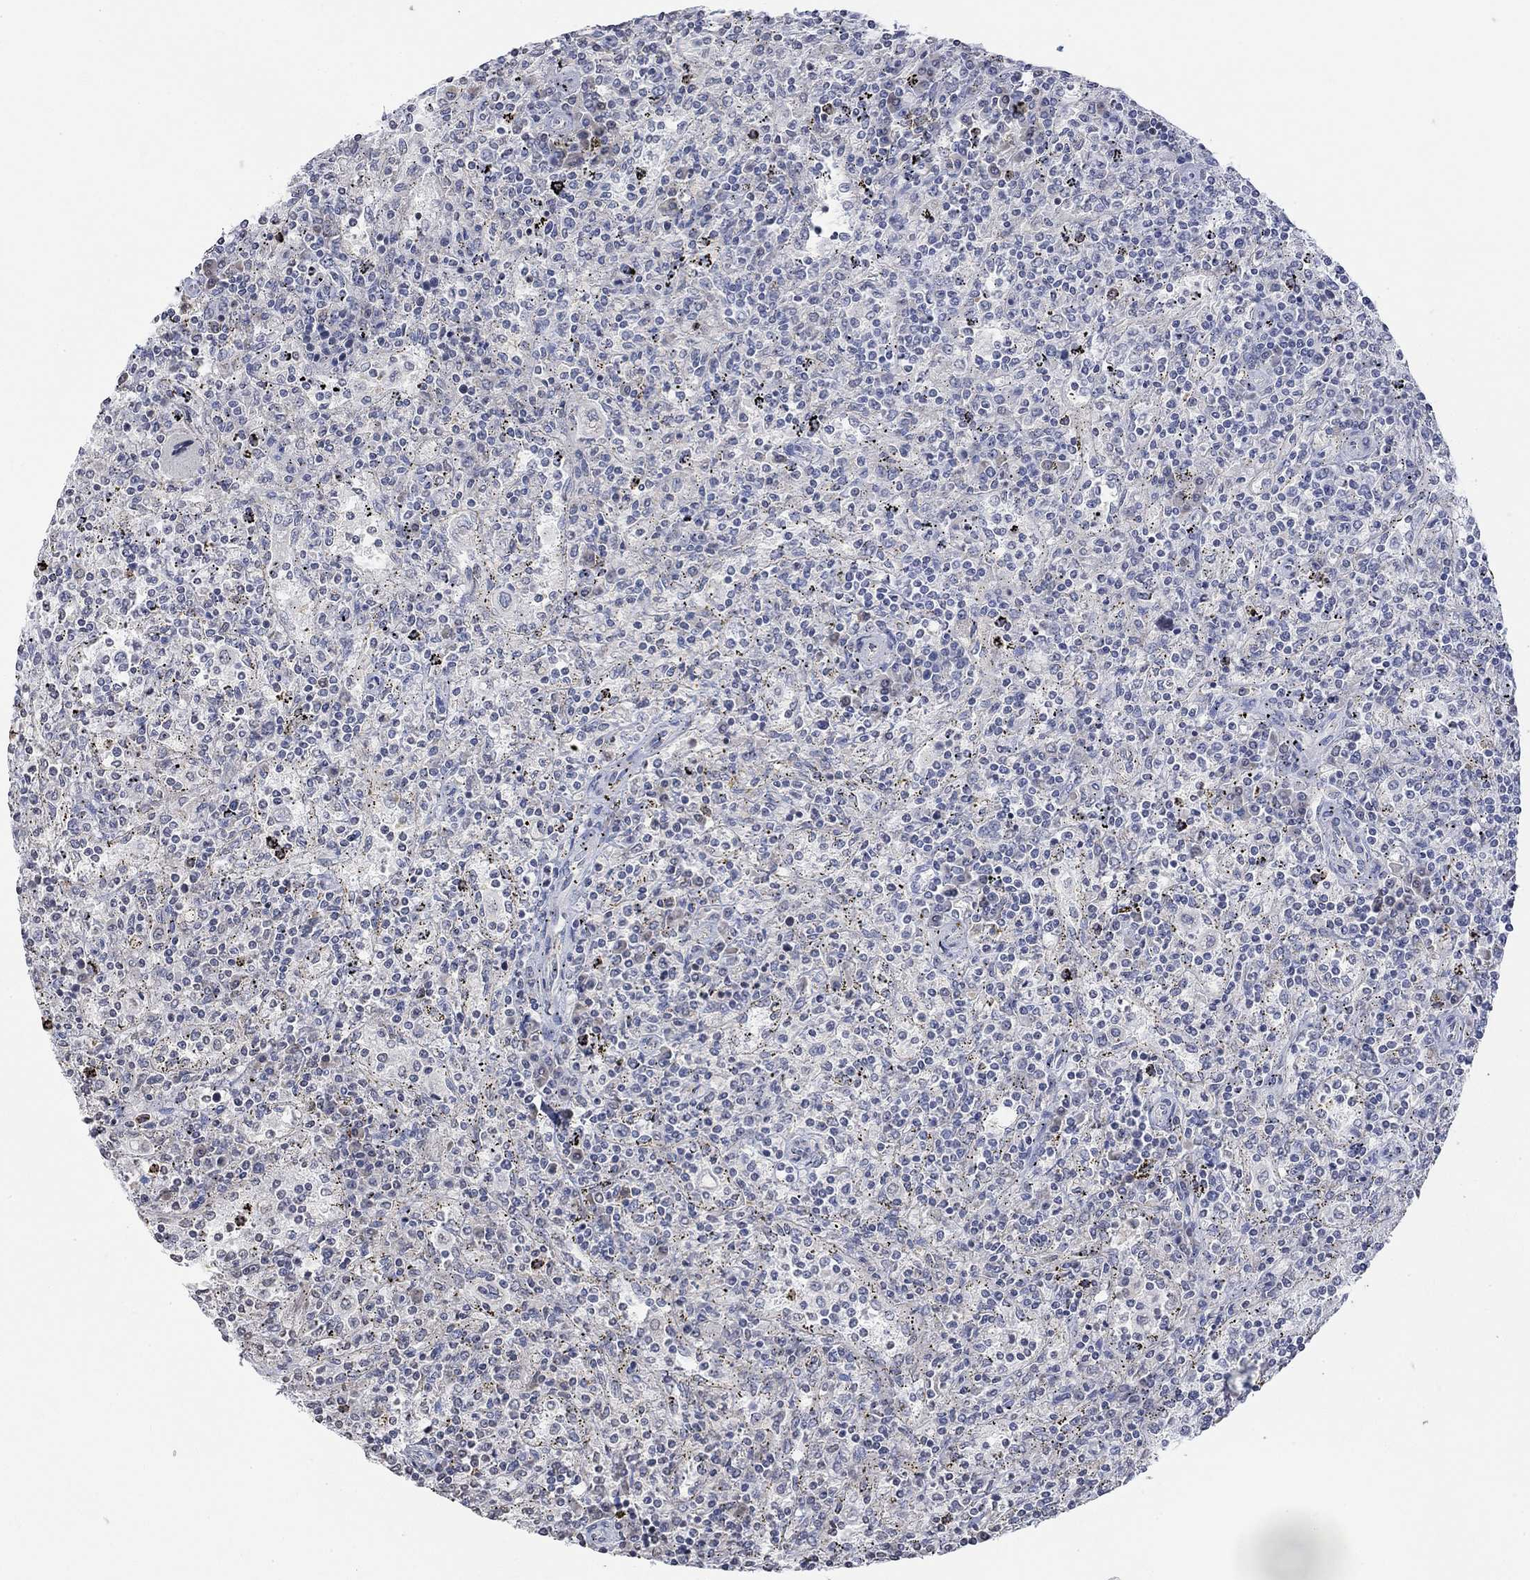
{"staining": {"intensity": "negative", "quantity": "none", "location": "none"}, "tissue": "lymphoma", "cell_type": "Tumor cells", "image_type": "cancer", "snomed": [{"axis": "morphology", "description": "Malignant lymphoma, non-Hodgkin's type, Low grade"}, {"axis": "topography", "description": "Spleen"}], "caption": "Protein analysis of lymphoma reveals no significant staining in tumor cells. (DAB (3,3'-diaminobenzidine) IHC, high magnification).", "gene": "TMEM255A", "patient": {"sex": "male", "age": 62}}